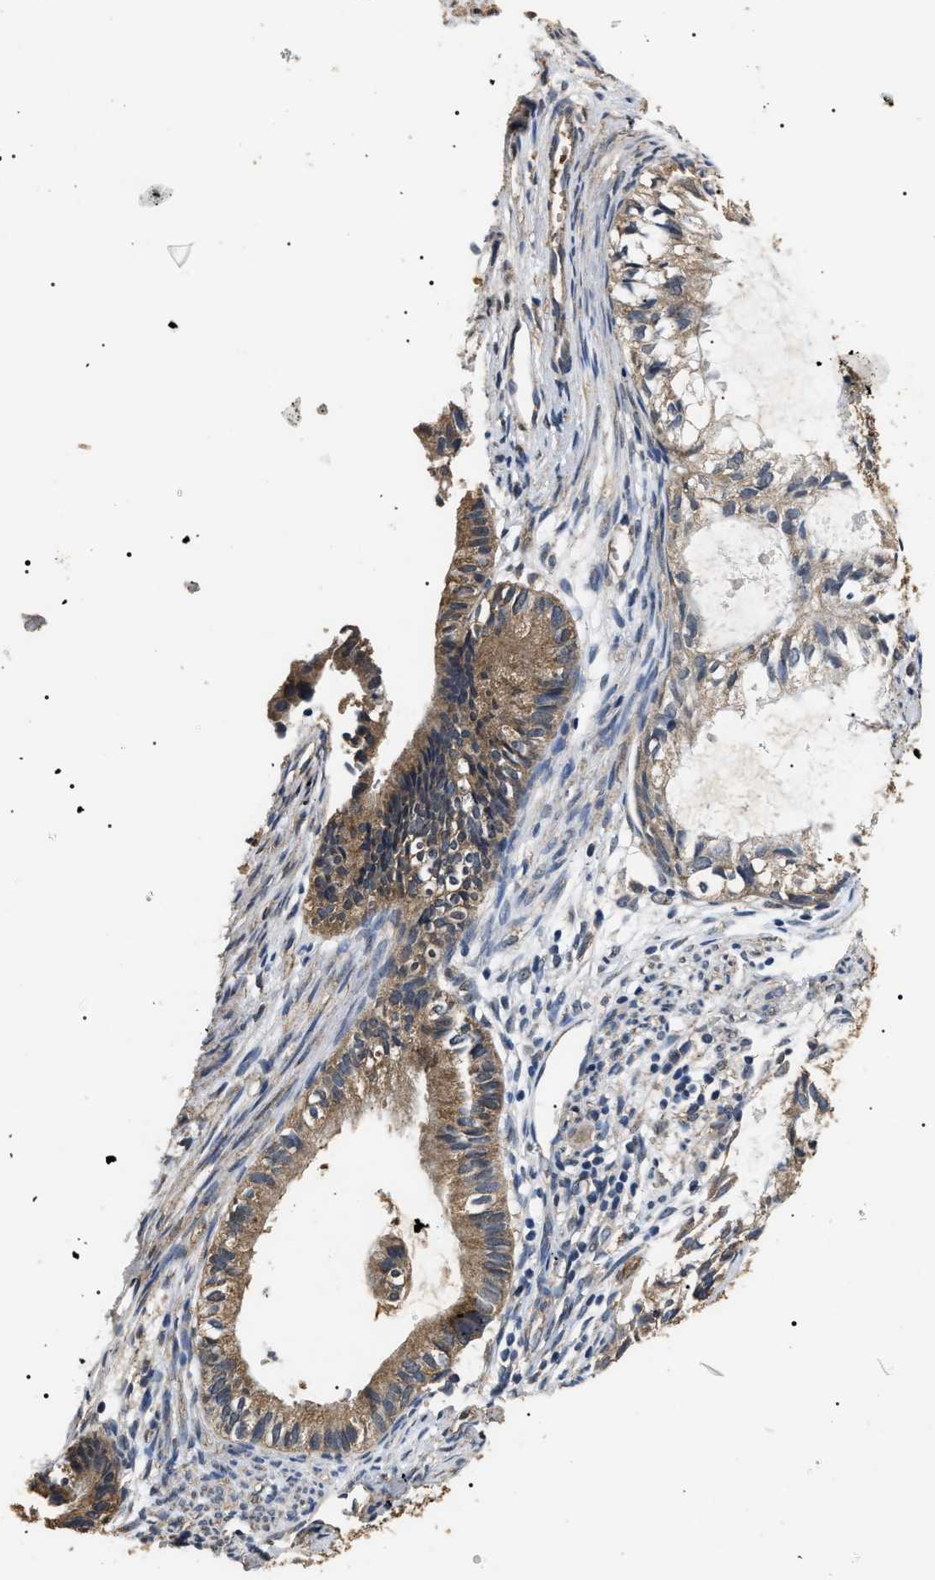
{"staining": {"intensity": "moderate", "quantity": ">75%", "location": "cytoplasmic/membranous"}, "tissue": "cervical cancer", "cell_type": "Tumor cells", "image_type": "cancer", "snomed": [{"axis": "morphology", "description": "Normal tissue, NOS"}, {"axis": "morphology", "description": "Adenocarcinoma, NOS"}, {"axis": "topography", "description": "Cervix"}, {"axis": "topography", "description": "Endometrium"}], "caption": "Immunohistochemistry of cervical cancer shows medium levels of moderate cytoplasmic/membranous expression in approximately >75% of tumor cells.", "gene": "PSMD8", "patient": {"sex": "female", "age": 86}}